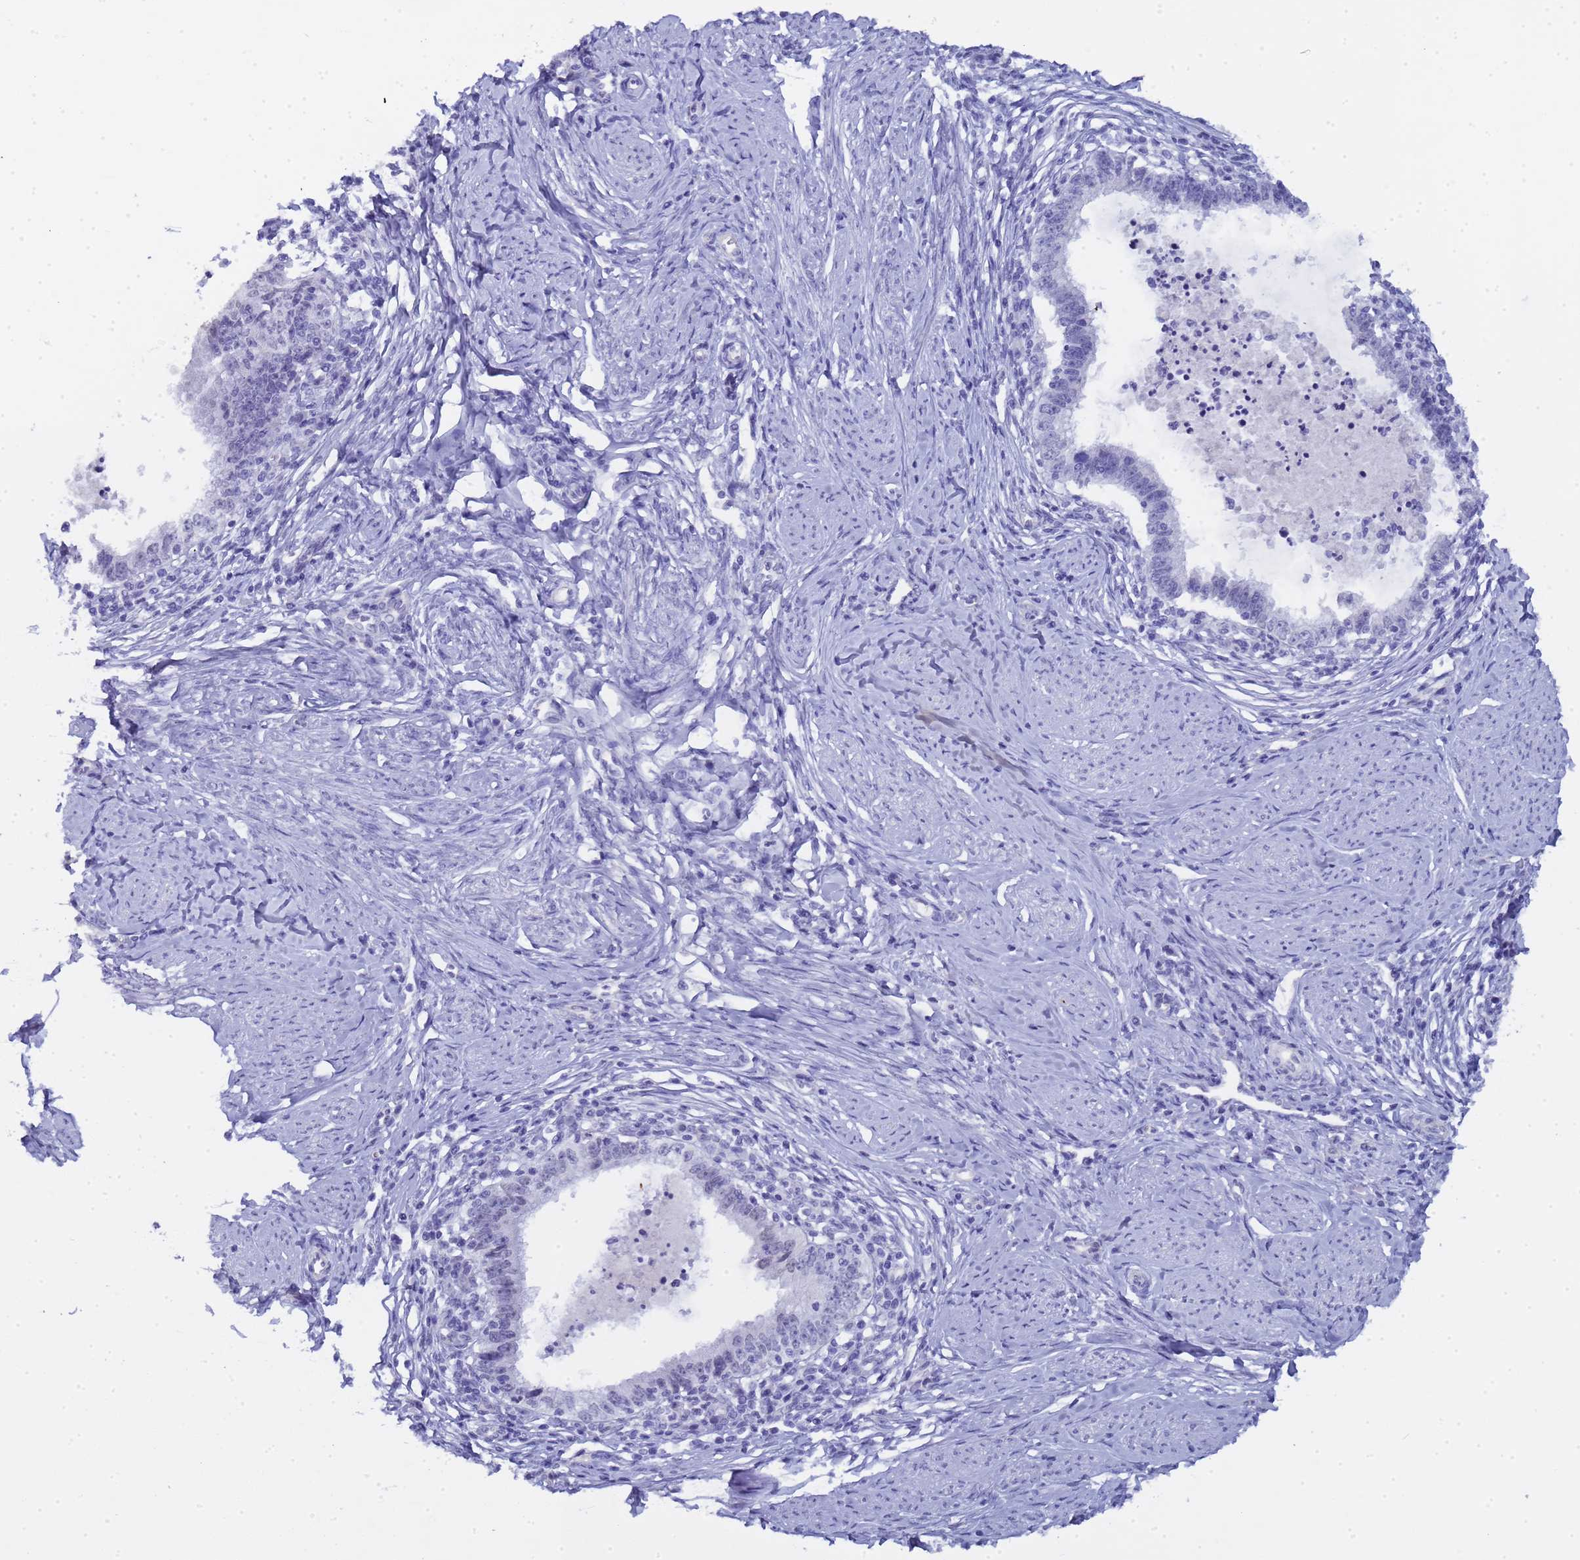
{"staining": {"intensity": "negative", "quantity": "none", "location": "none"}, "tissue": "cervical cancer", "cell_type": "Tumor cells", "image_type": "cancer", "snomed": [{"axis": "morphology", "description": "Adenocarcinoma, NOS"}, {"axis": "topography", "description": "Cervix"}], "caption": "DAB immunohistochemical staining of cervical adenocarcinoma exhibits no significant expression in tumor cells.", "gene": "CTRC", "patient": {"sex": "female", "age": 36}}